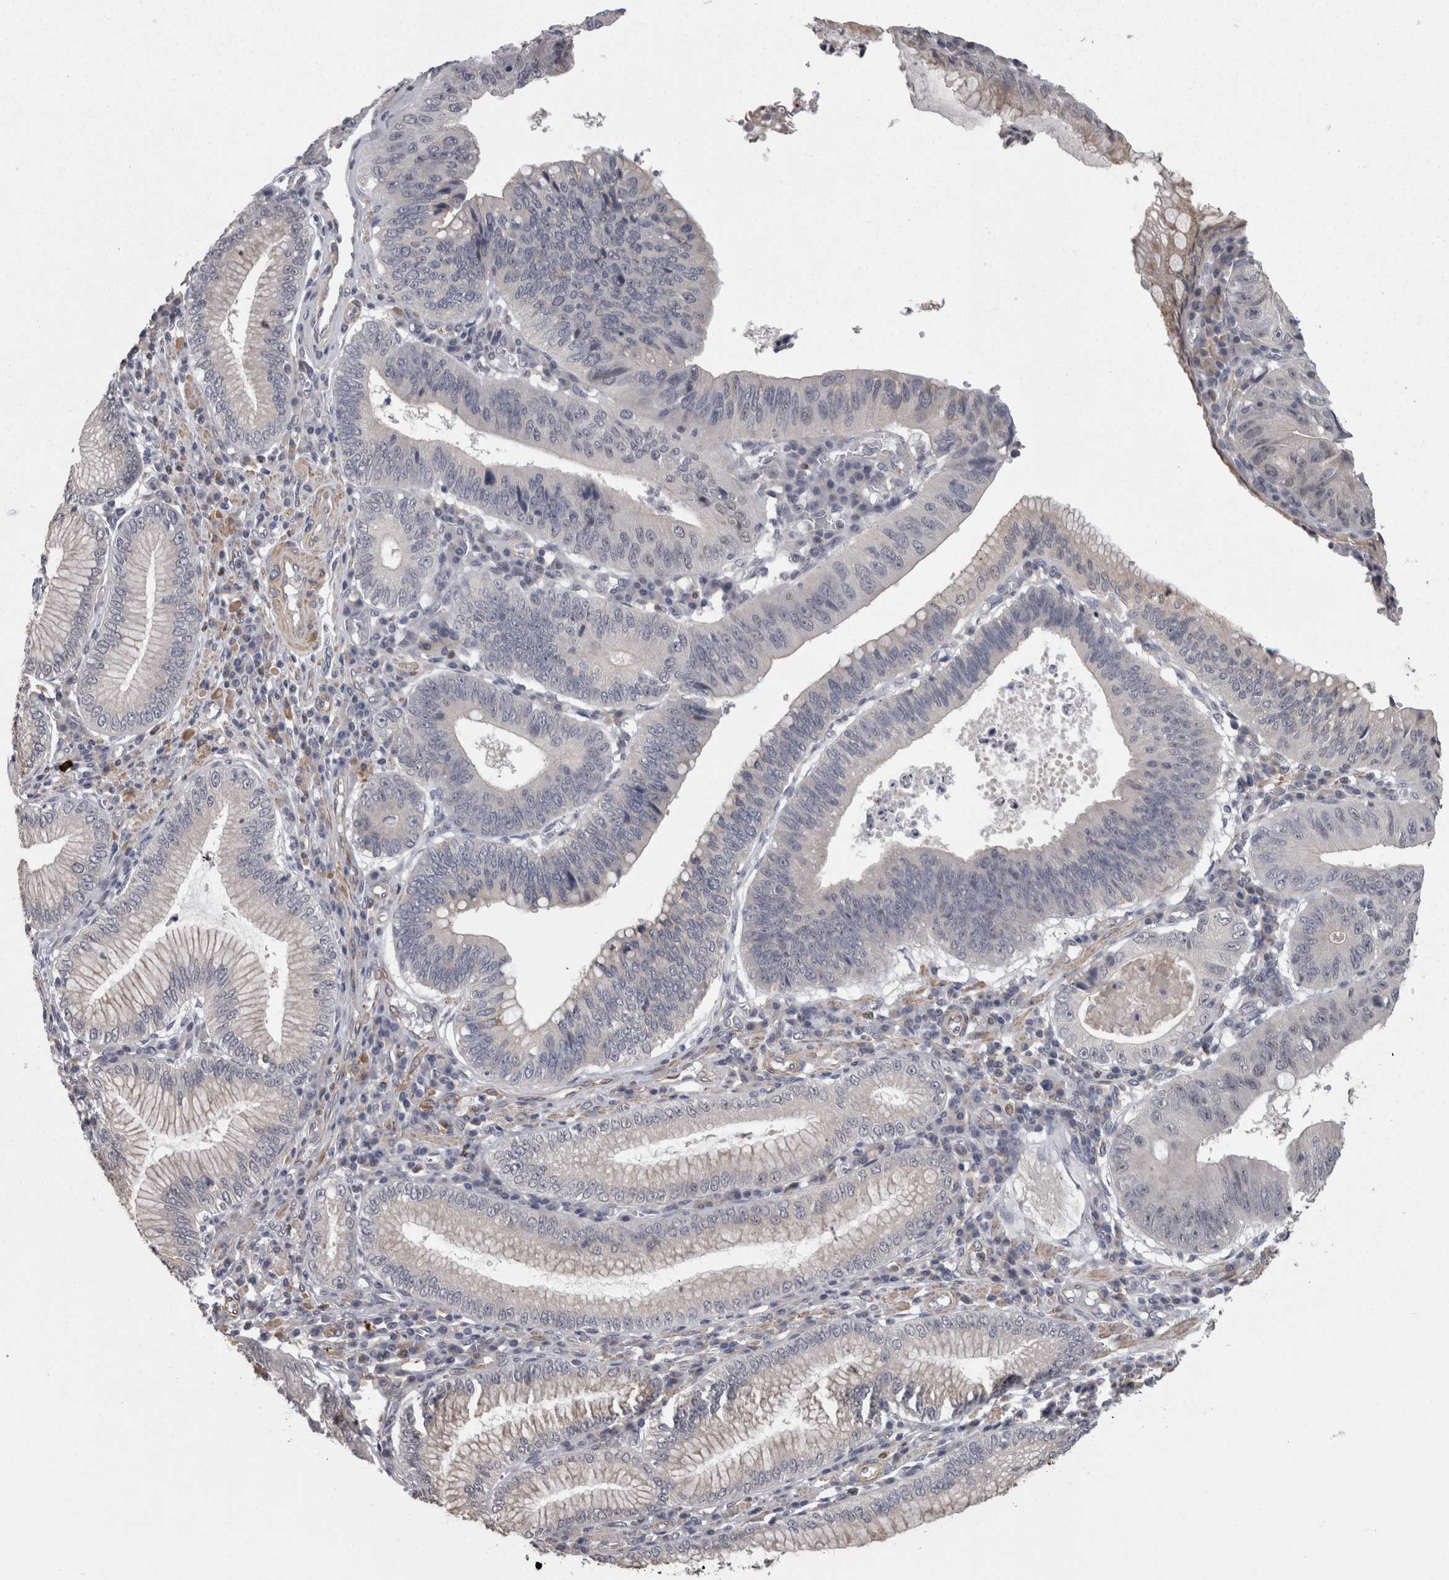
{"staining": {"intensity": "negative", "quantity": "none", "location": "none"}, "tissue": "stomach cancer", "cell_type": "Tumor cells", "image_type": "cancer", "snomed": [{"axis": "morphology", "description": "Adenocarcinoma, NOS"}, {"axis": "topography", "description": "Stomach"}], "caption": "Tumor cells show no significant staining in stomach adenocarcinoma.", "gene": "RMDN1", "patient": {"sex": "male", "age": 59}}